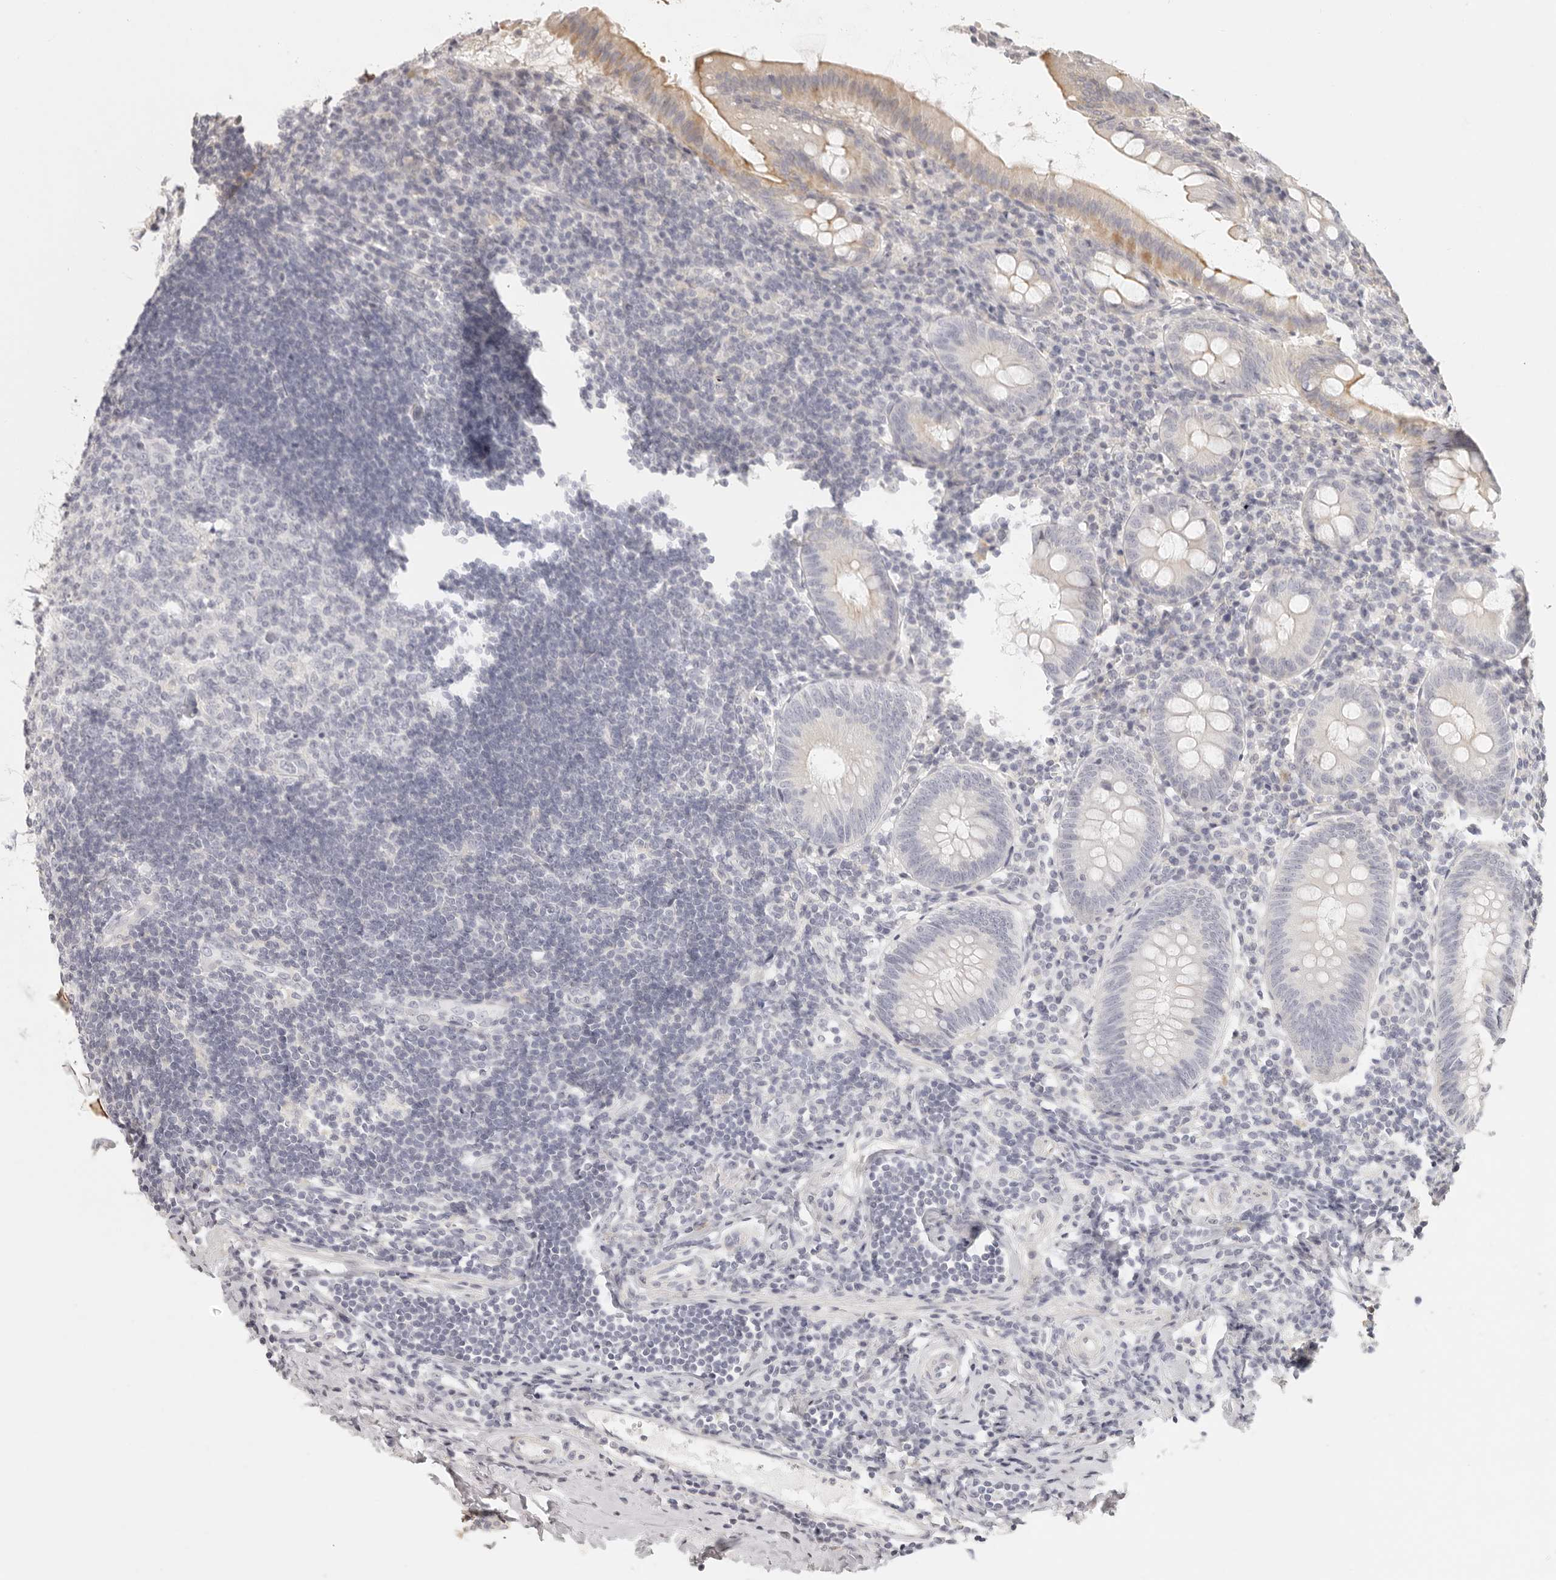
{"staining": {"intensity": "moderate", "quantity": "<25%", "location": "cytoplasmic/membranous"}, "tissue": "appendix", "cell_type": "Glandular cells", "image_type": "normal", "snomed": [{"axis": "morphology", "description": "Normal tissue, NOS"}, {"axis": "topography", "description": "Appendix"}], "caption": "DAB immunohistochemical staining of normal appendix reveals moderate cytoplasmic/membranous protein staining in about <25% of glandular cells.", "gene": "RXFP1", "patient": {"sex": "female", "age": 54}}